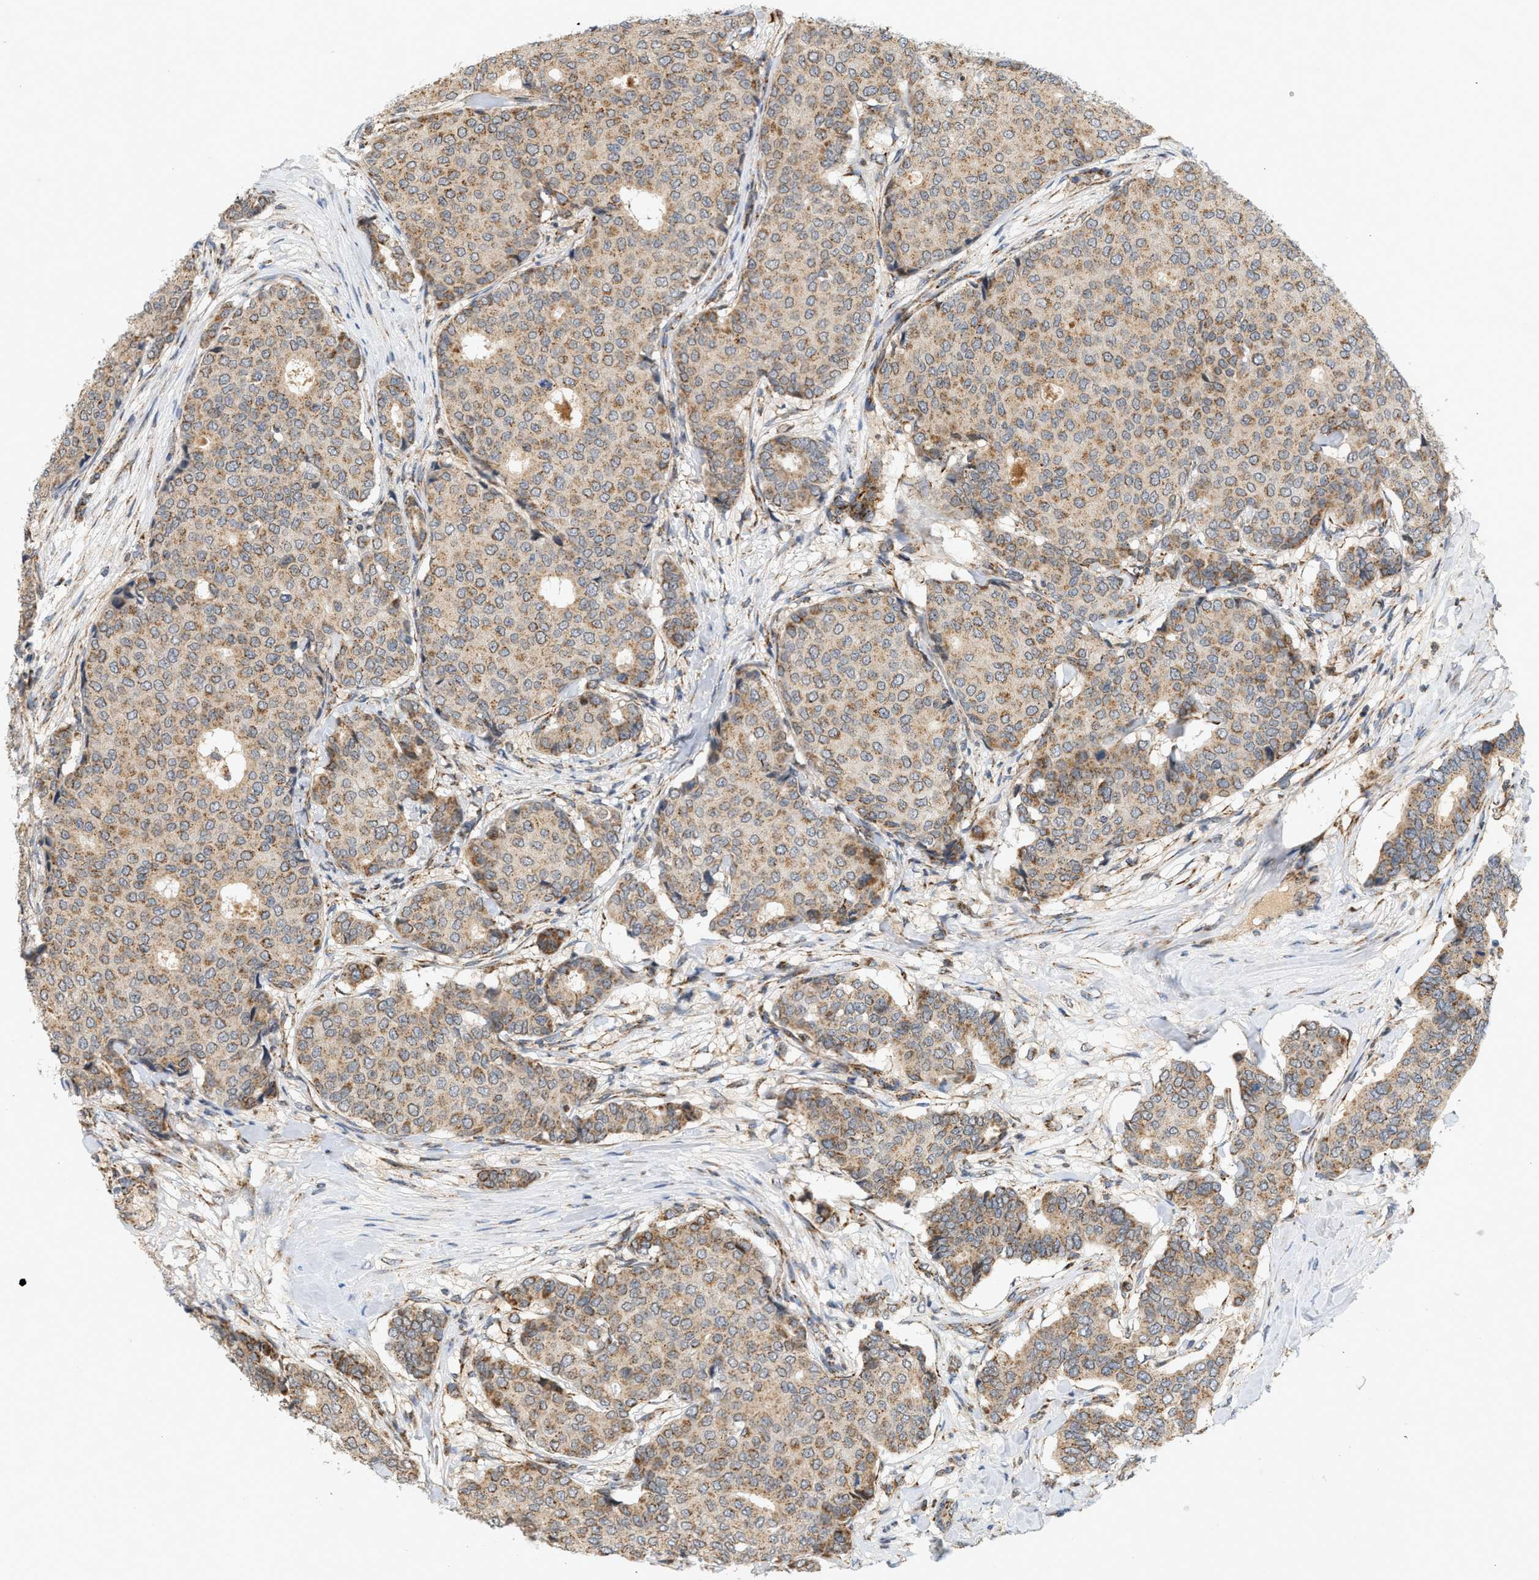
{"staining": {"intensity": "moderate", "quantity": ">75%", "location": "cytoplasmic/membranous"}, "tissue": "breast cancer", "cell_type": "Tumor cells", "image_type": "cancer", "snomed": [{"axis": "morphology", "description": "Duct carcinoma"}, {"axis": "topography", "description": "Breast"}], "caption": "A photomicrograph of invasive ductal carcinoma (breast) stained for a protein reveals moderate cytoplasmic/membranous brown staining in tumor cells. (DAB = brown stain, brightfield microscopy at high magnification).", "gene": "MCU", "patient": {"sex": "female", "age": 75}}